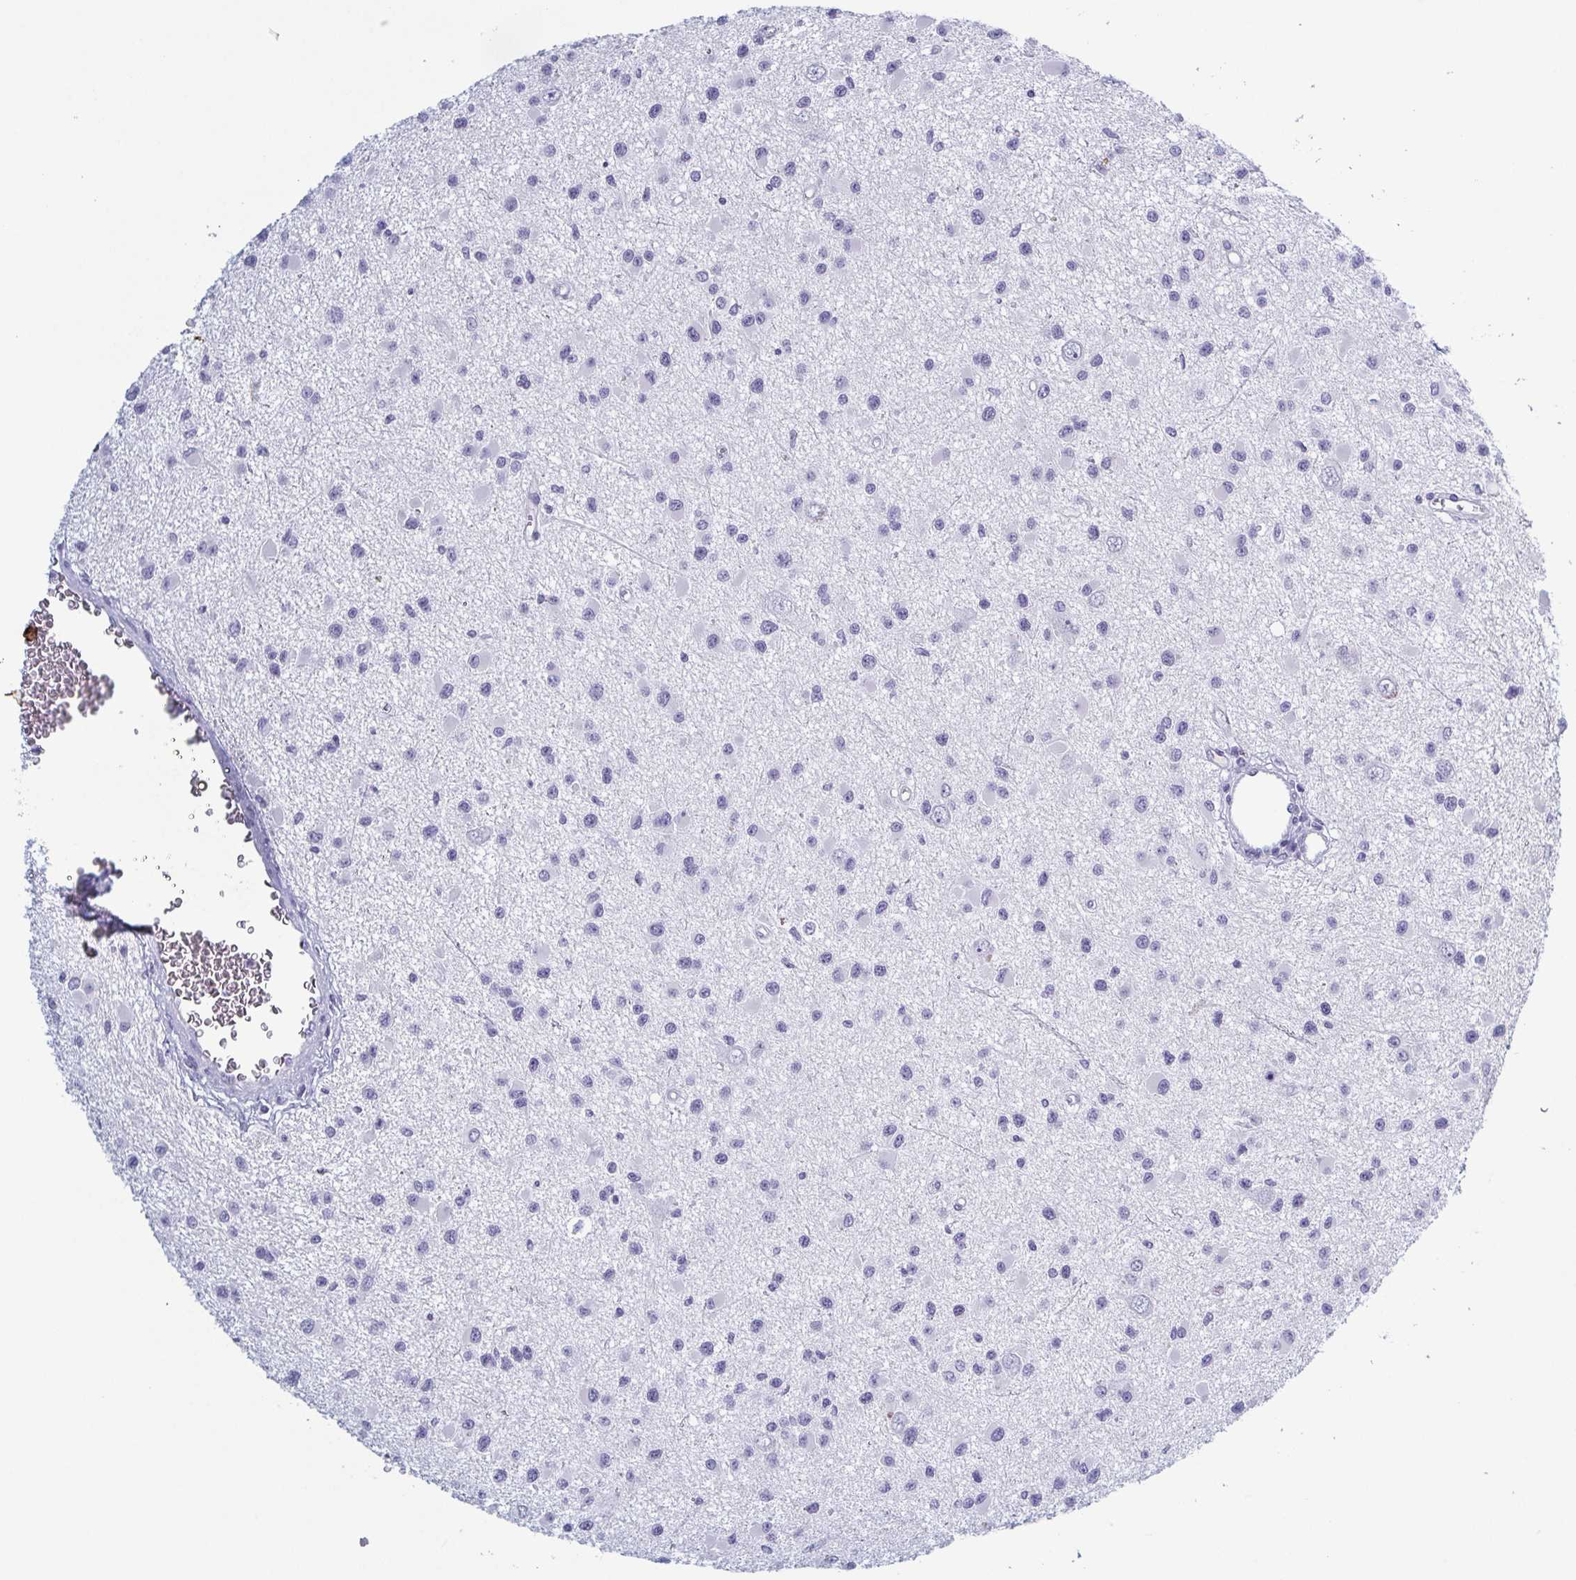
{"staining": {"intensity": "negative", "quantity": "none", "location": "none"}, "tissue": "glioma", "cell_type": "Tumor cells", "image_type": "cancer", "snomed": [{"axis": "morphology", "description": "Glioma, malignant, High grade"}, {"axis": "topography", "description": "Brain"}], "caption": "A photomicrograph of high-grade glioma (malignant) stained for a protein demonstrates no brown staining in tumor cells.", "gene": "KRT10", "patient": {"sex": "male", "age": 54}}